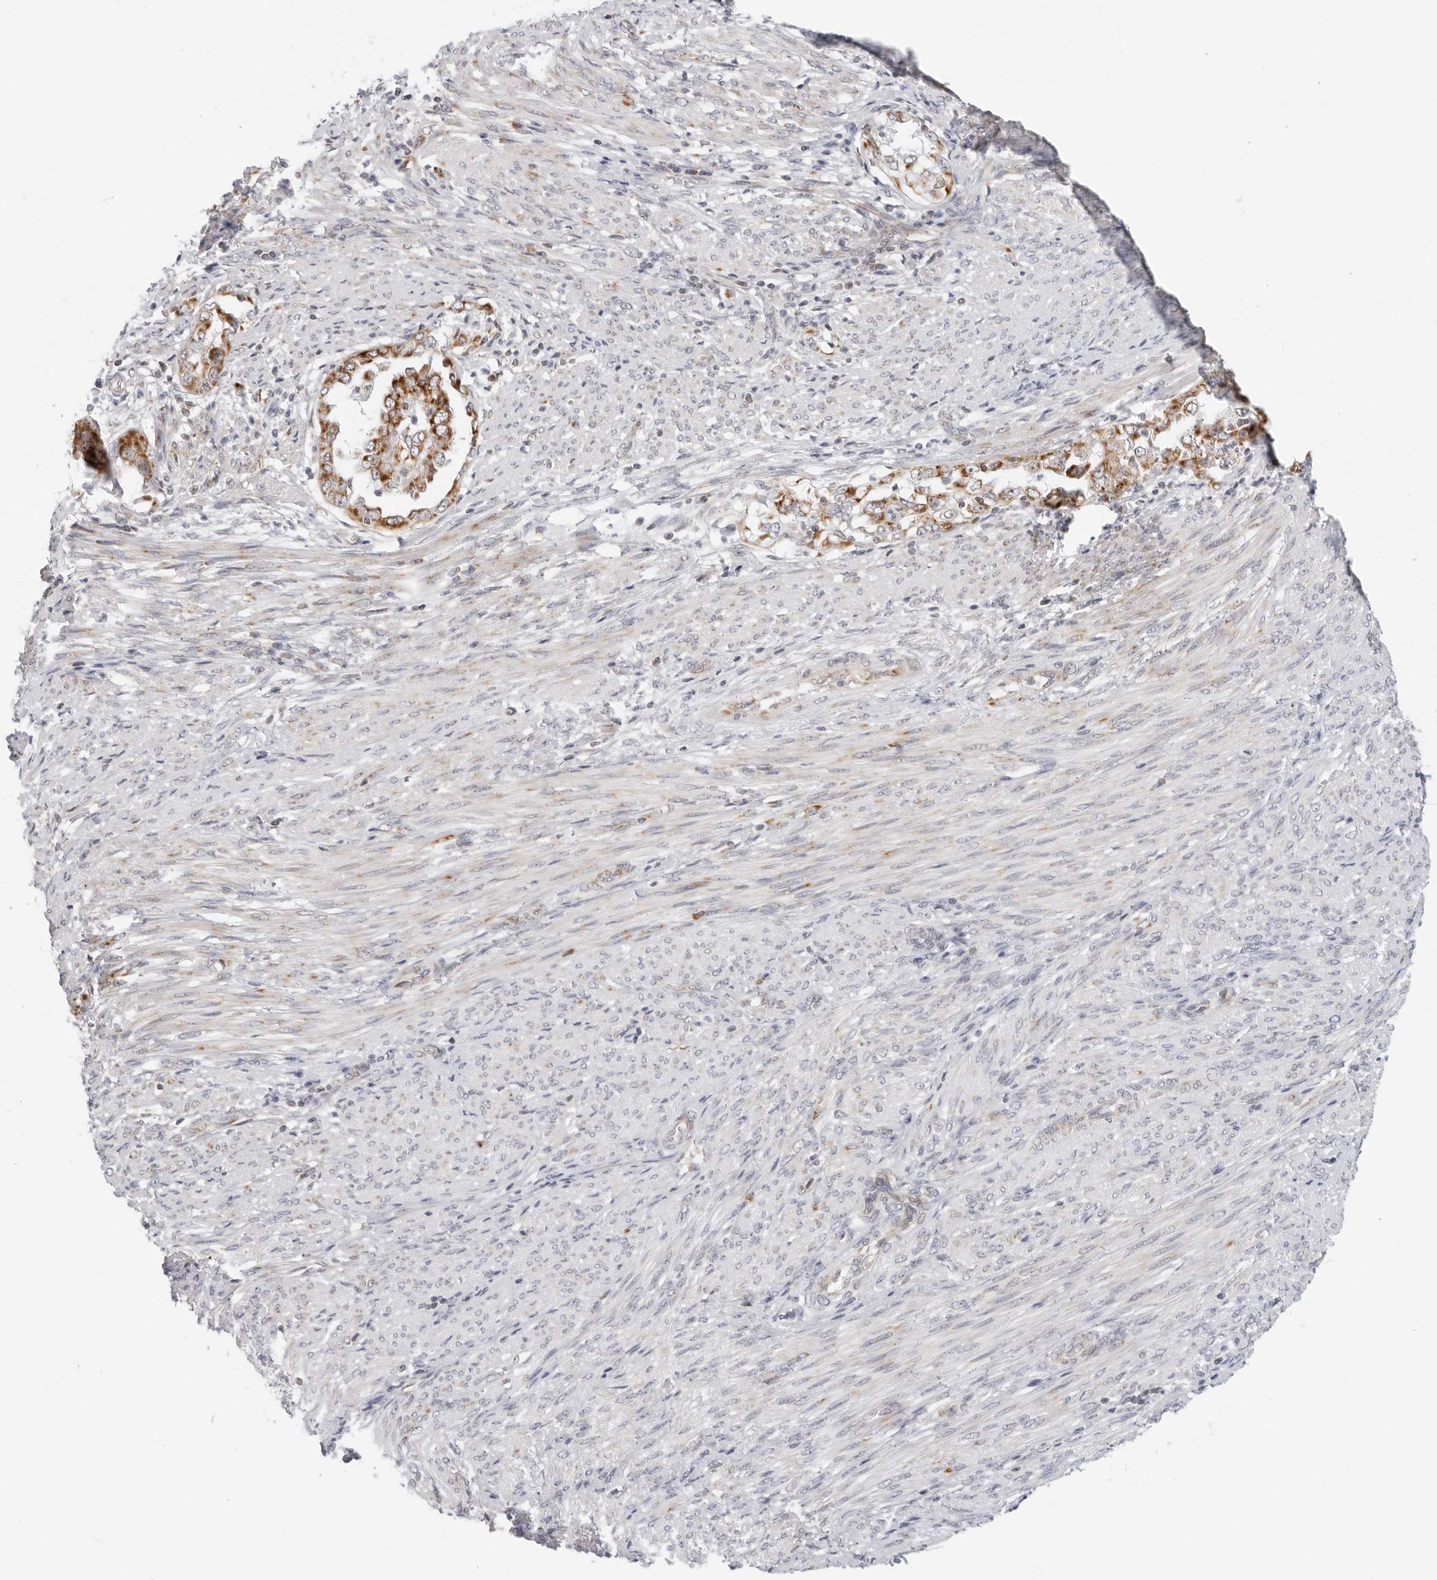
{"staining": {"intensity": "moderate", "quantity": ">75%", "location": "cytoplasmic/membranous"}, "tissue": "endometrial cancer", "cell_type": "Tumor cells", "image_type": "cancer", "snomed": [{"axis": "morphology", "description": "Adenocarcinoma, NOS"}, {"axis": "topography", "description": "Endometrium"}], "caption": "Immunohistochemical staining of endometrial cancer shows medium levels of moderate cytoplasmic/membranous staining in about >75% of tumor cells.", "gene": "CIART", "patient": {"sex": "female", "age": 85}}